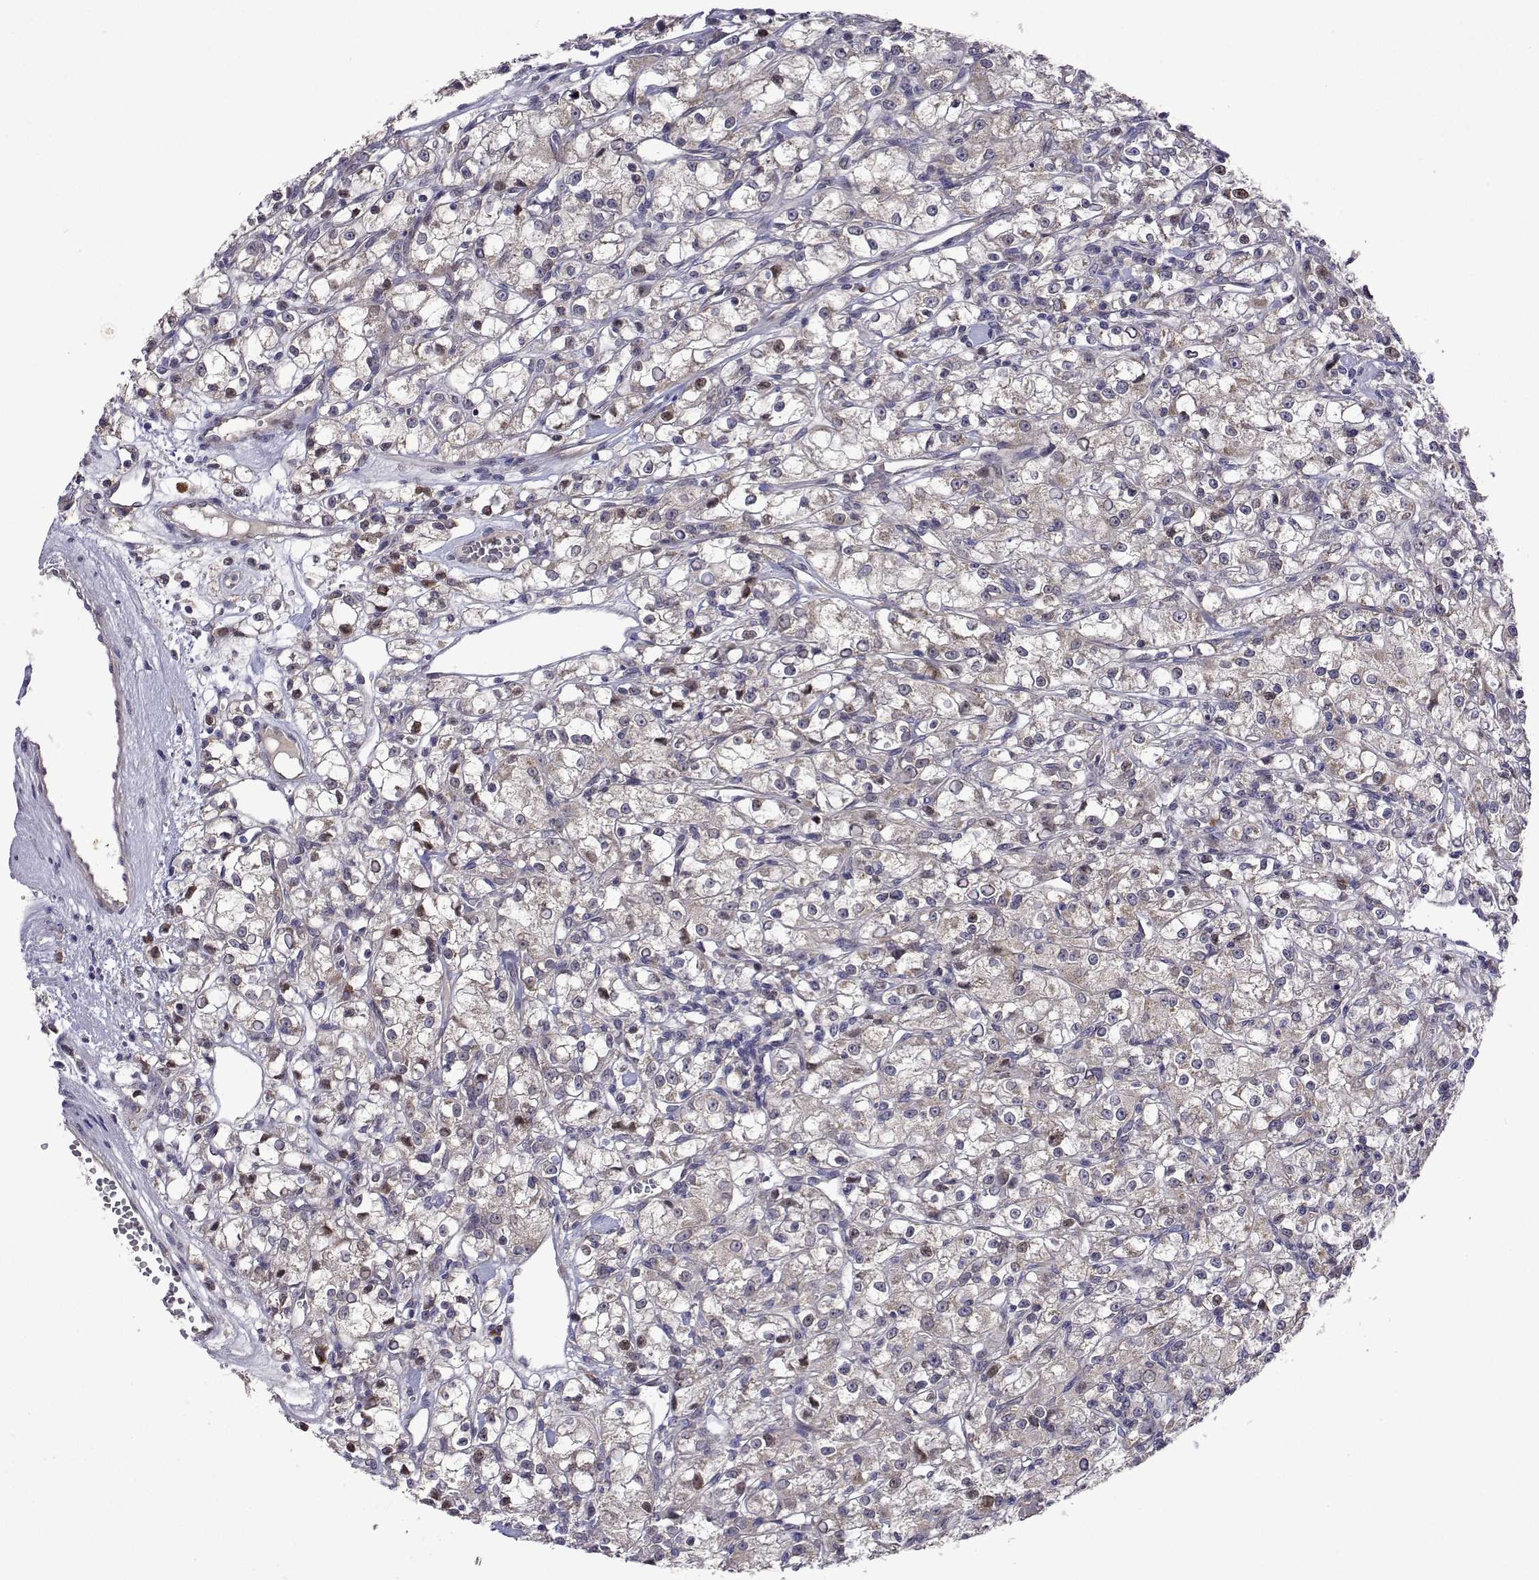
{"staining": {"intensity": "negative", "quantity": "none", "location": "none"}, "tissue": "renal cancer", "cell_type": "Tumor cells", "image_type": "cancer", "snomed": [{"axis": "morphology", "description": "Adenocarcinoma, NOS"}, {"axis": "topography", "description": "Kidney"}], "caption": "Immunohistochemical staining of adenocarcinoma (renal) exhibits no significant expression in tumor cells.", "gene": "TARBP2", "patient": {"sex": "female", "age": 59}}